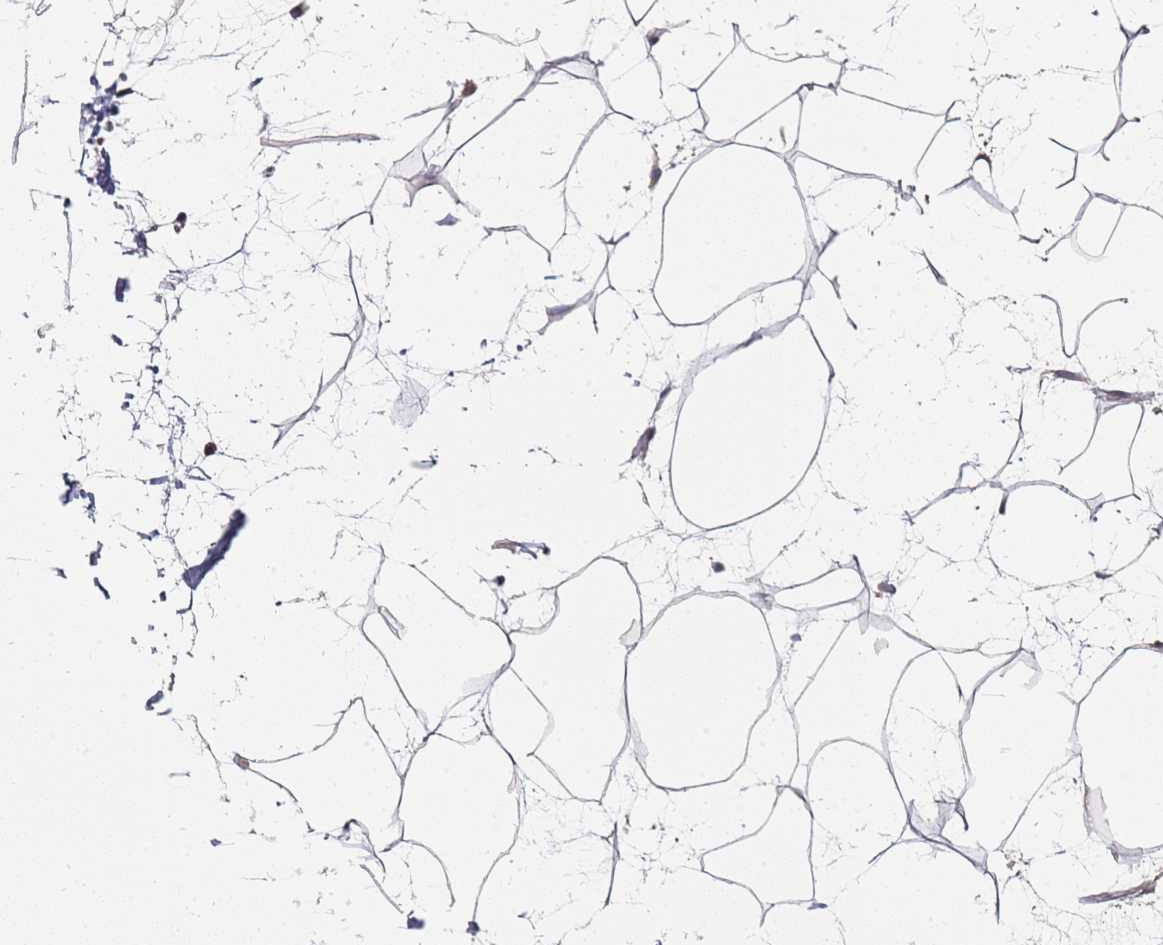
{"staining": {"intensity": "negative", "quantity": "none", "location": "none"}, "tissue": "adipose tissue", "cell_type": "Adipocytes", "image_type": "normal", "snomed": [{"axis": "morphology", "description": "Normal tissue, NOS"}, {"axis": "topography", "description": "Adipose tissue"}], "caption": "Immunohistochemistry (IHC) of benign adipose tissue shows no staining in adipocytes. (IHC, brightfield microscopy, high magnification).", "gene": "DNAH11", "patient": {"sex": "female", "age": 37}}